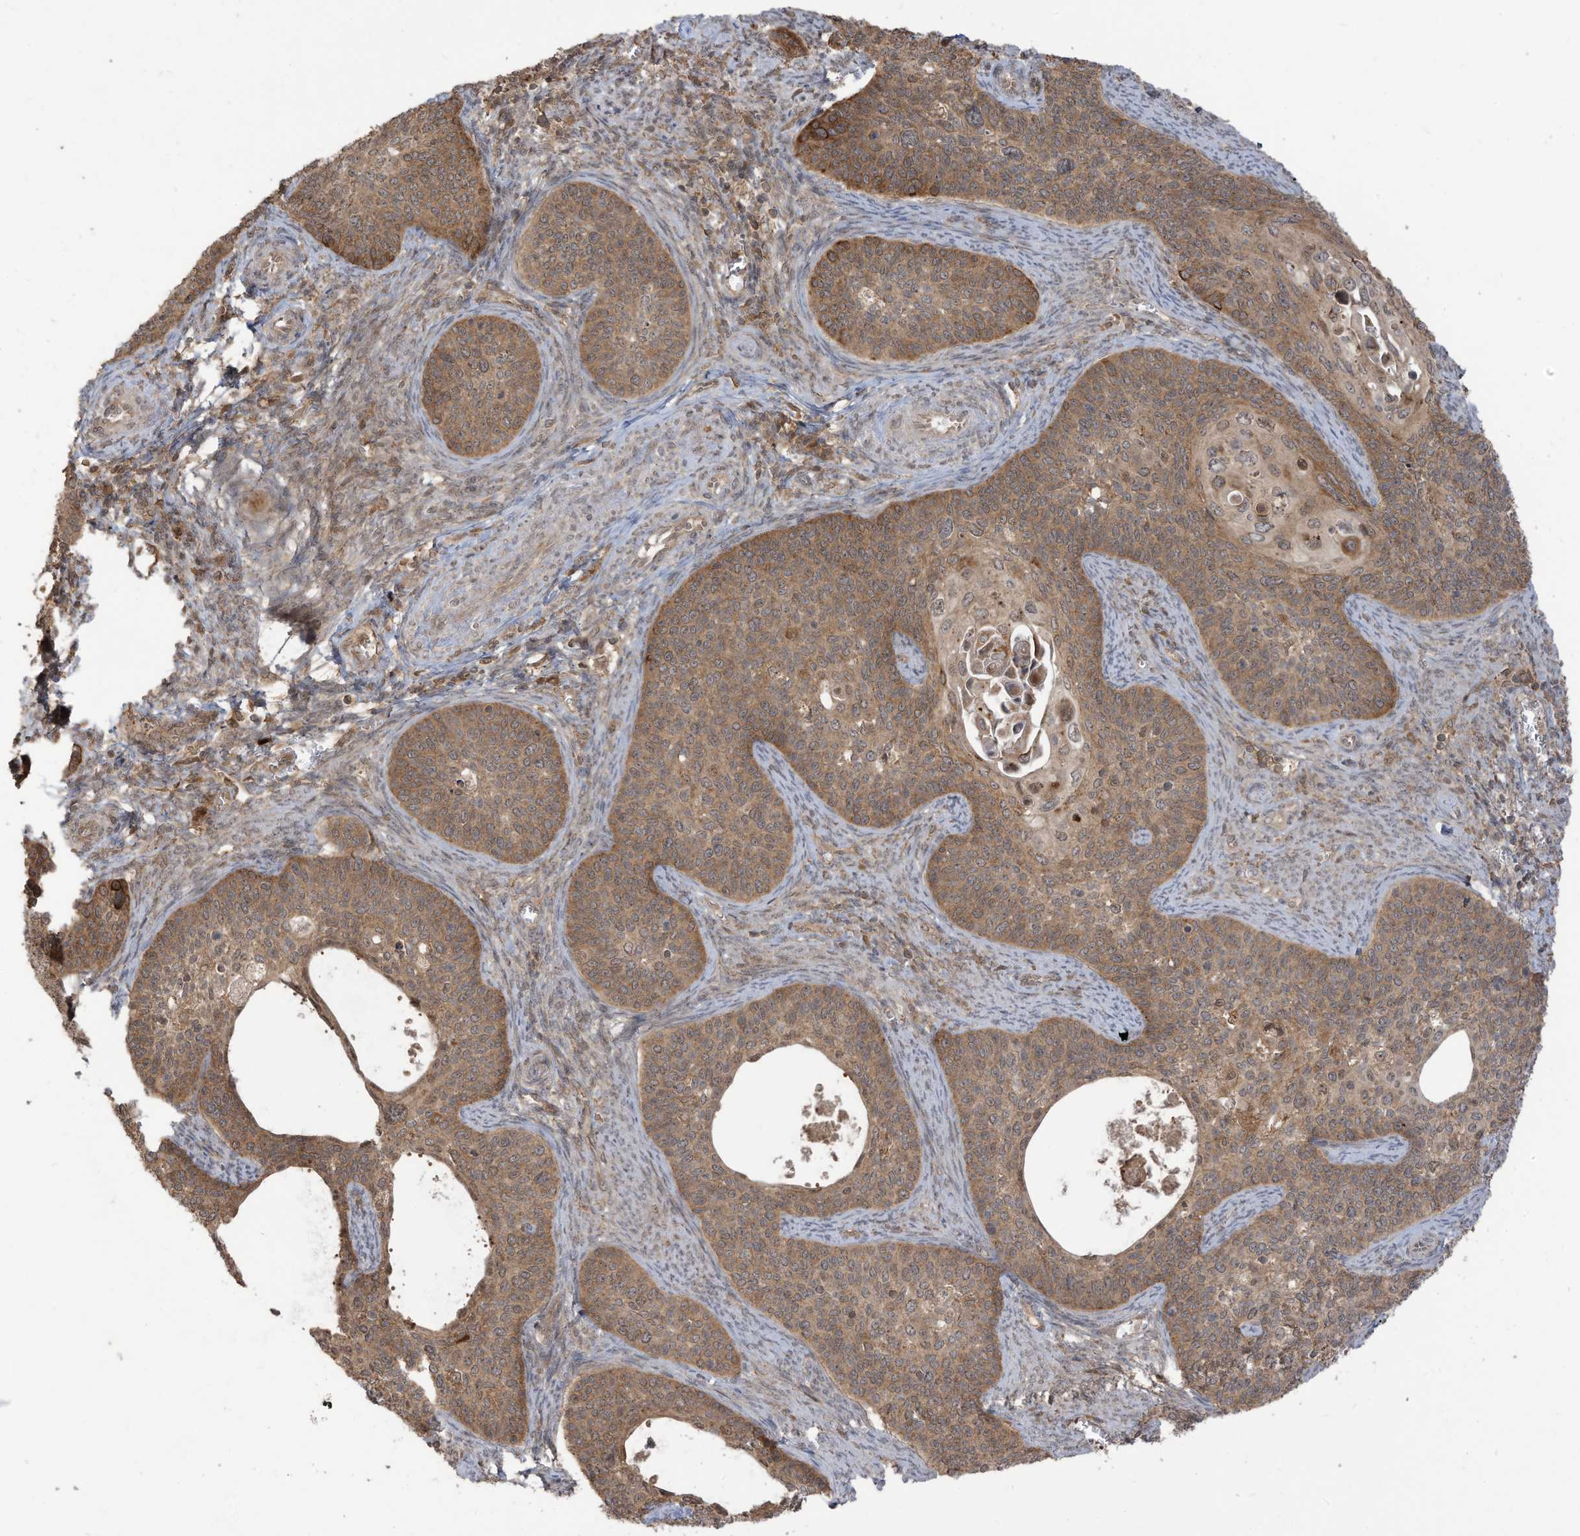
{"staining": {"intensity": "moderate", "quantity": ">75%", "location": "cytoplasmic/membranous"}, "tissue": "cervical cancer", "cell_type": "Tumor cells", "image_type": "cancer", "snomed": [{"axis": "morphology", "description": "Squamous cell carcinoma, NOS"}, {"axis": "topography", "description": "Cervix"}], "caption": "Tumor cells show moderate cytoplasmic/membranous staining in approximately >75% of cells in cervical cancer (squamous cell carcinoma).", "gene": "CARF", "patient": {"sex": "female", "age": 33}}